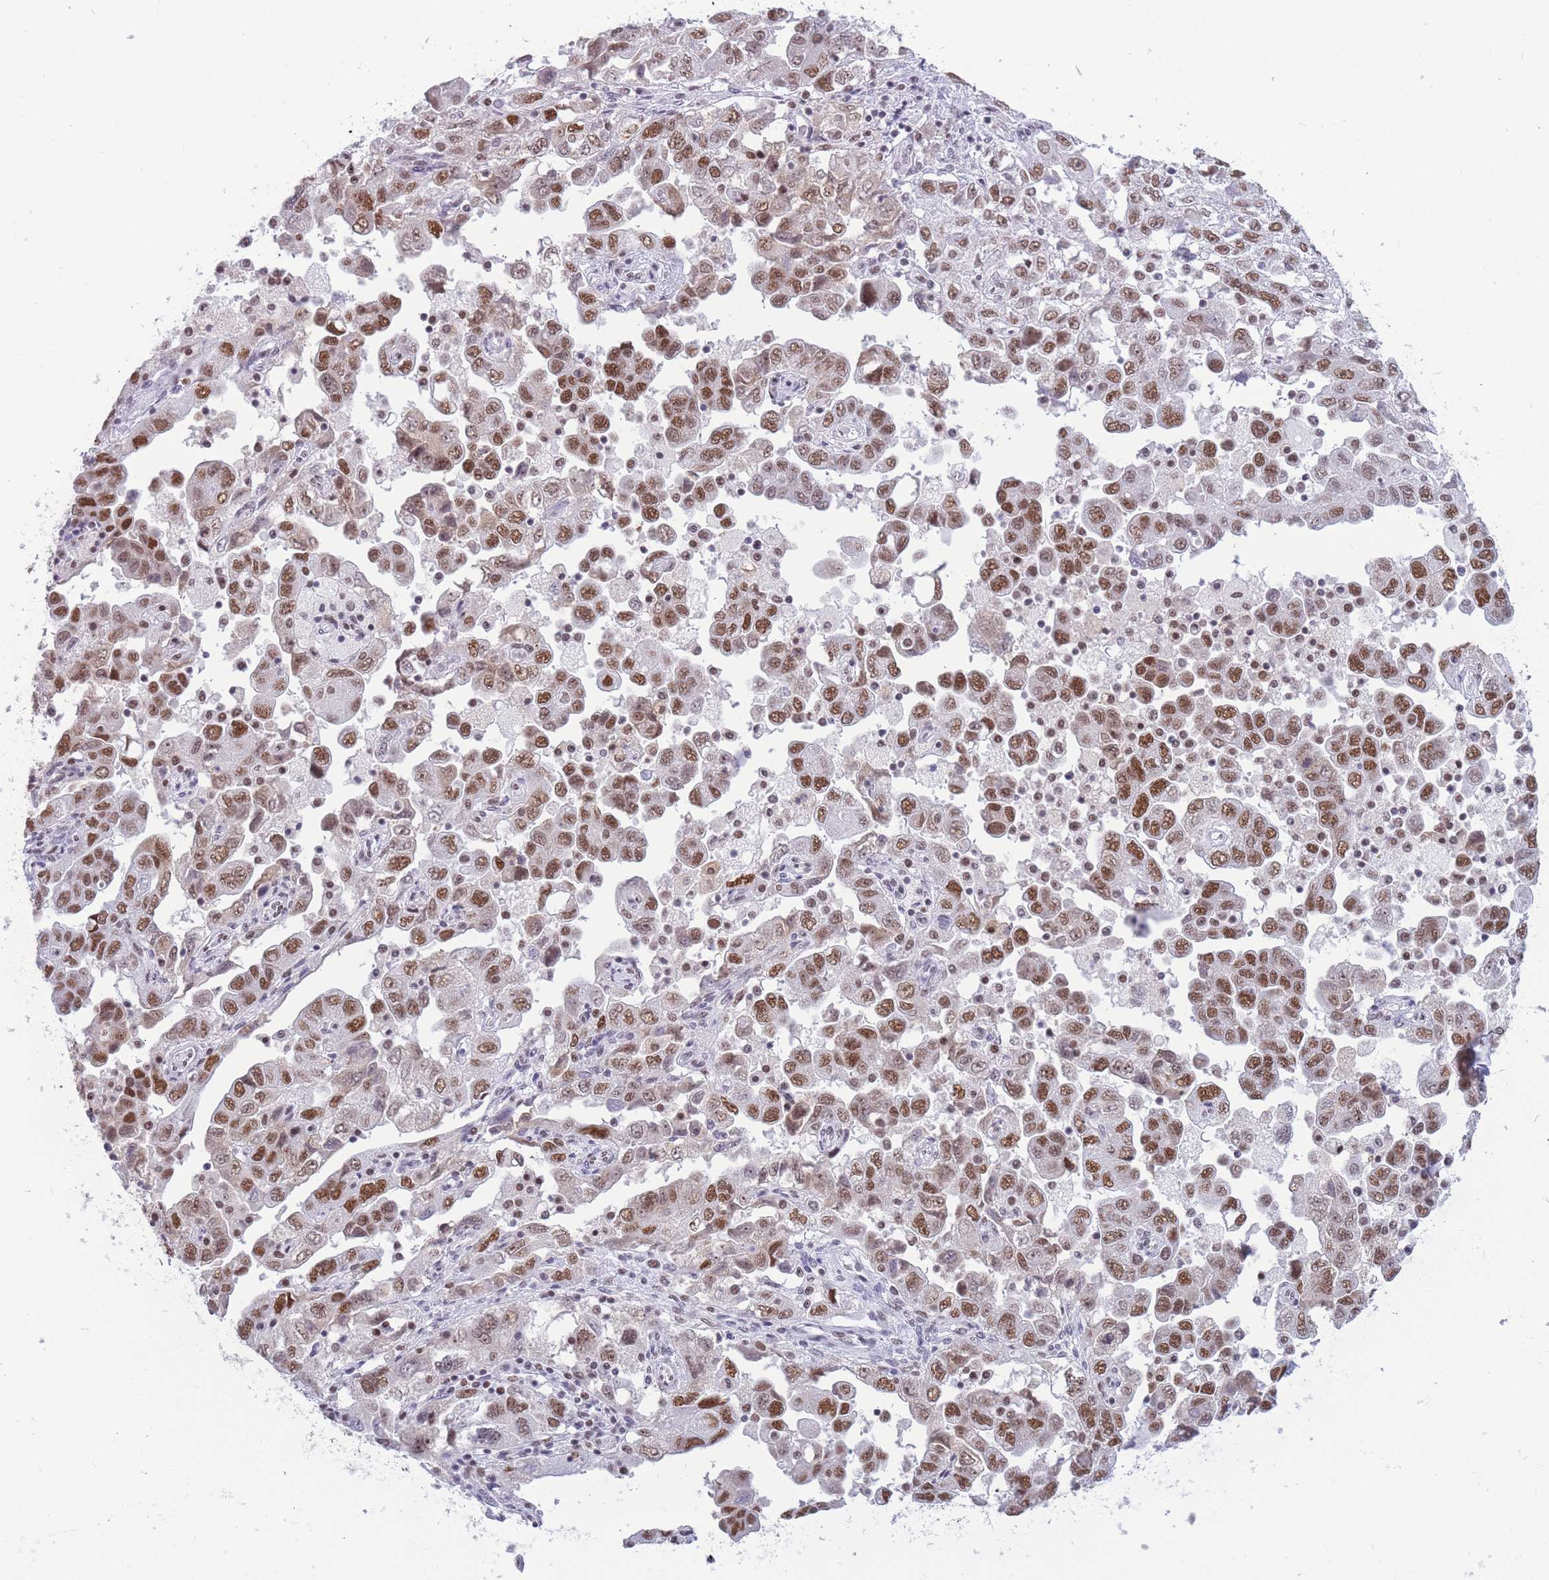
{"staining": {"intensity": "moderate", "quantity": ">75%", "location": "nuclear"}, "tissue": "ovarian cancer", "cell_type": "Tumor cells", "image_type": "cancer", "snomed": [{"axis": "morphology", "description": "Carcinoma, NOS"}, {"axis": "morphology", "description": "Cystadenocarcinoma, serous, NOS"}, {"axis": "topography", "description": "Ovary"}], "caption": "DAB (3,3'-diaminobenzidine) immunohistochemical staining of human serous cystadenocarcinoma (ovarian) exhibits moderate nuclear protein expression in approximately >75% of tumor cells.", "gene": "HNRNPUL1", "patient": {"sex": "female", "age": 69}}